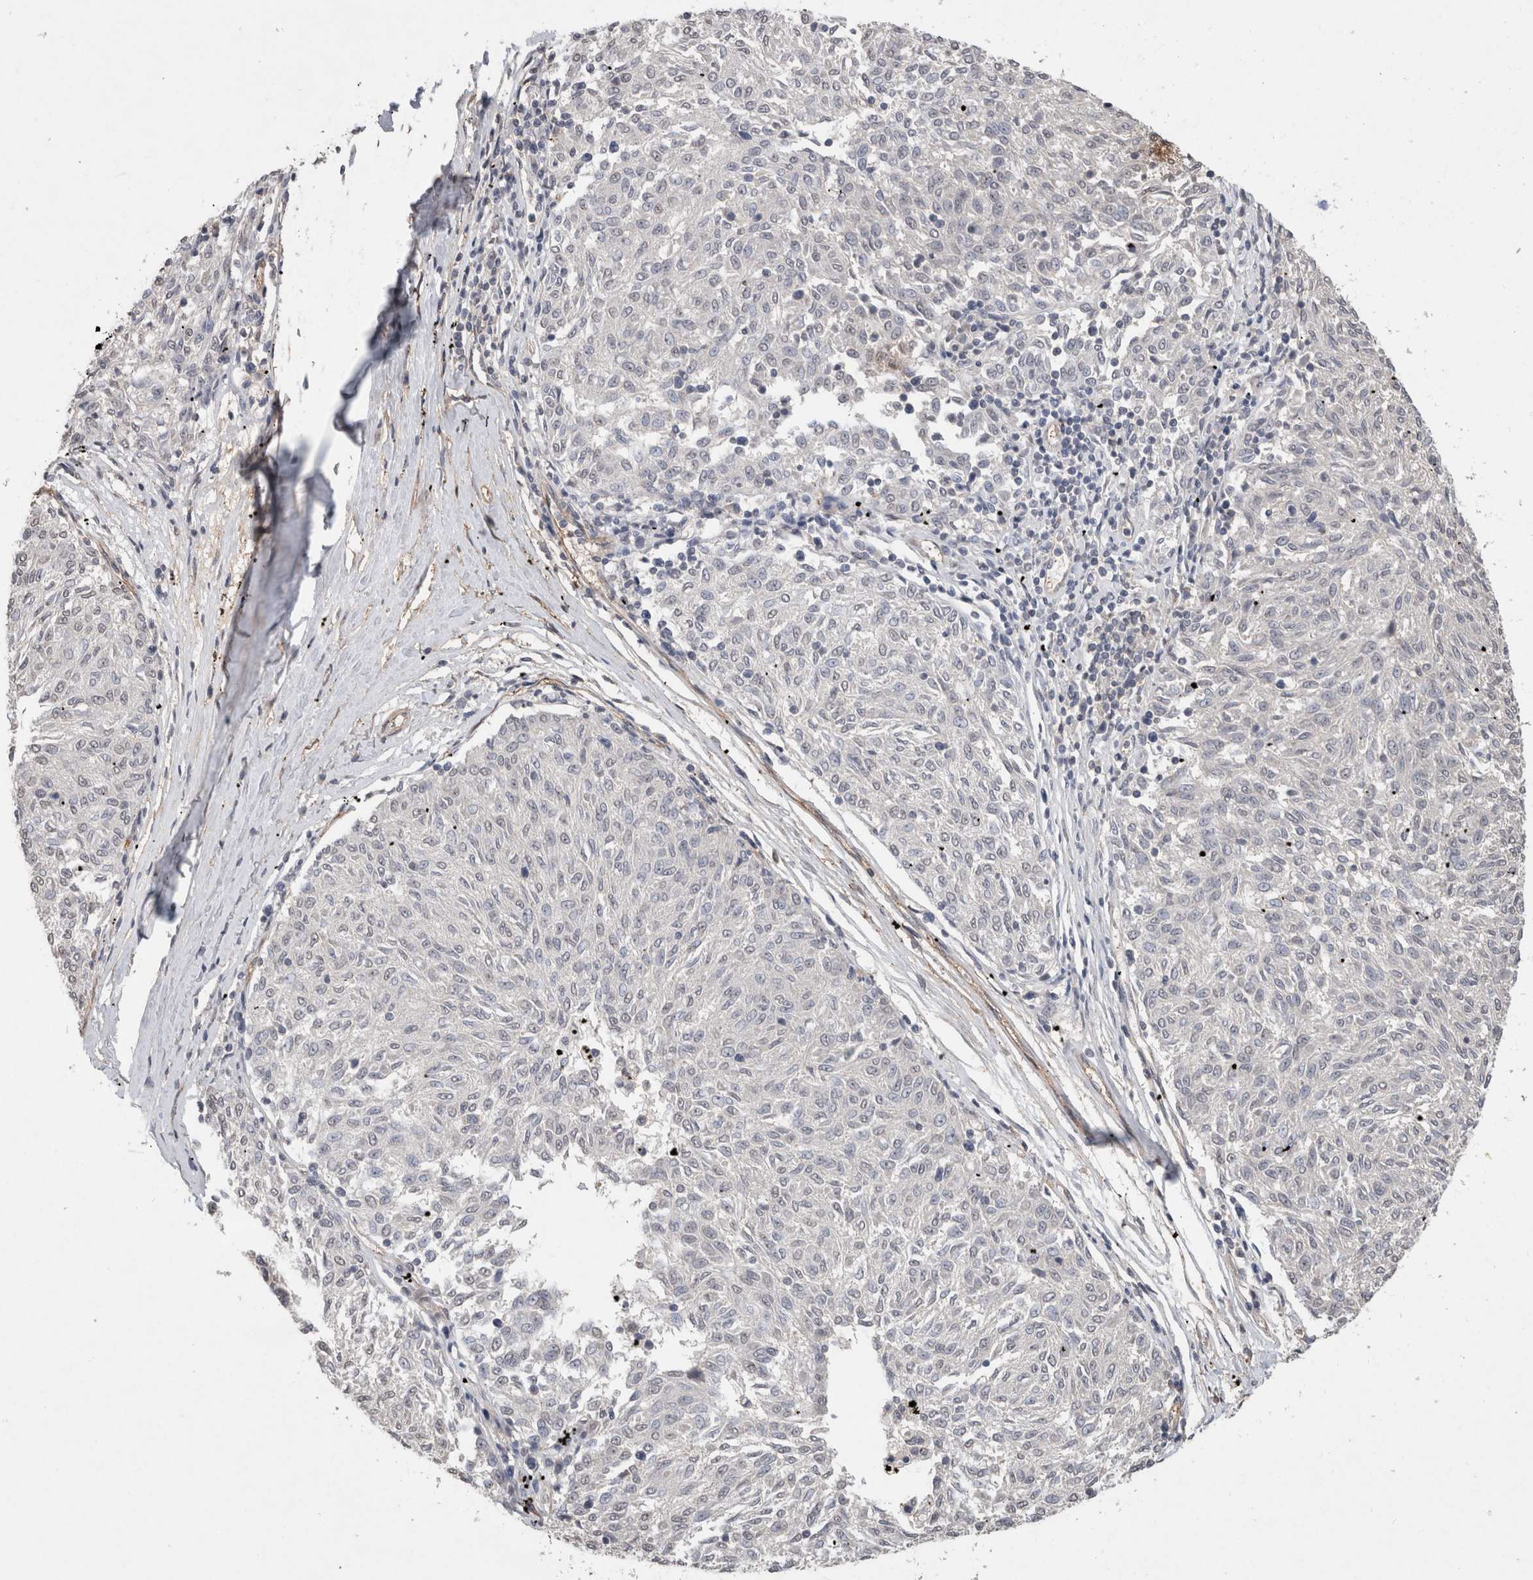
{"staining": {"intensity": "negative", "quantity": "none", "location": "none"}, "tissue": "melanoma", "cell_type": "Tumor cells", "image_type": "cancer", "snomed": [{"axis": "morphology", "description": "Malignant melanoma, NOS"}, {"axis": "topography", "description": "Skin"}], "caption": "This is an IHC micrograph of malignant melanoma. There is no positivity in tumor cells.", "gene": "RECK", "patient": {"sex": "female", "age": 72}}